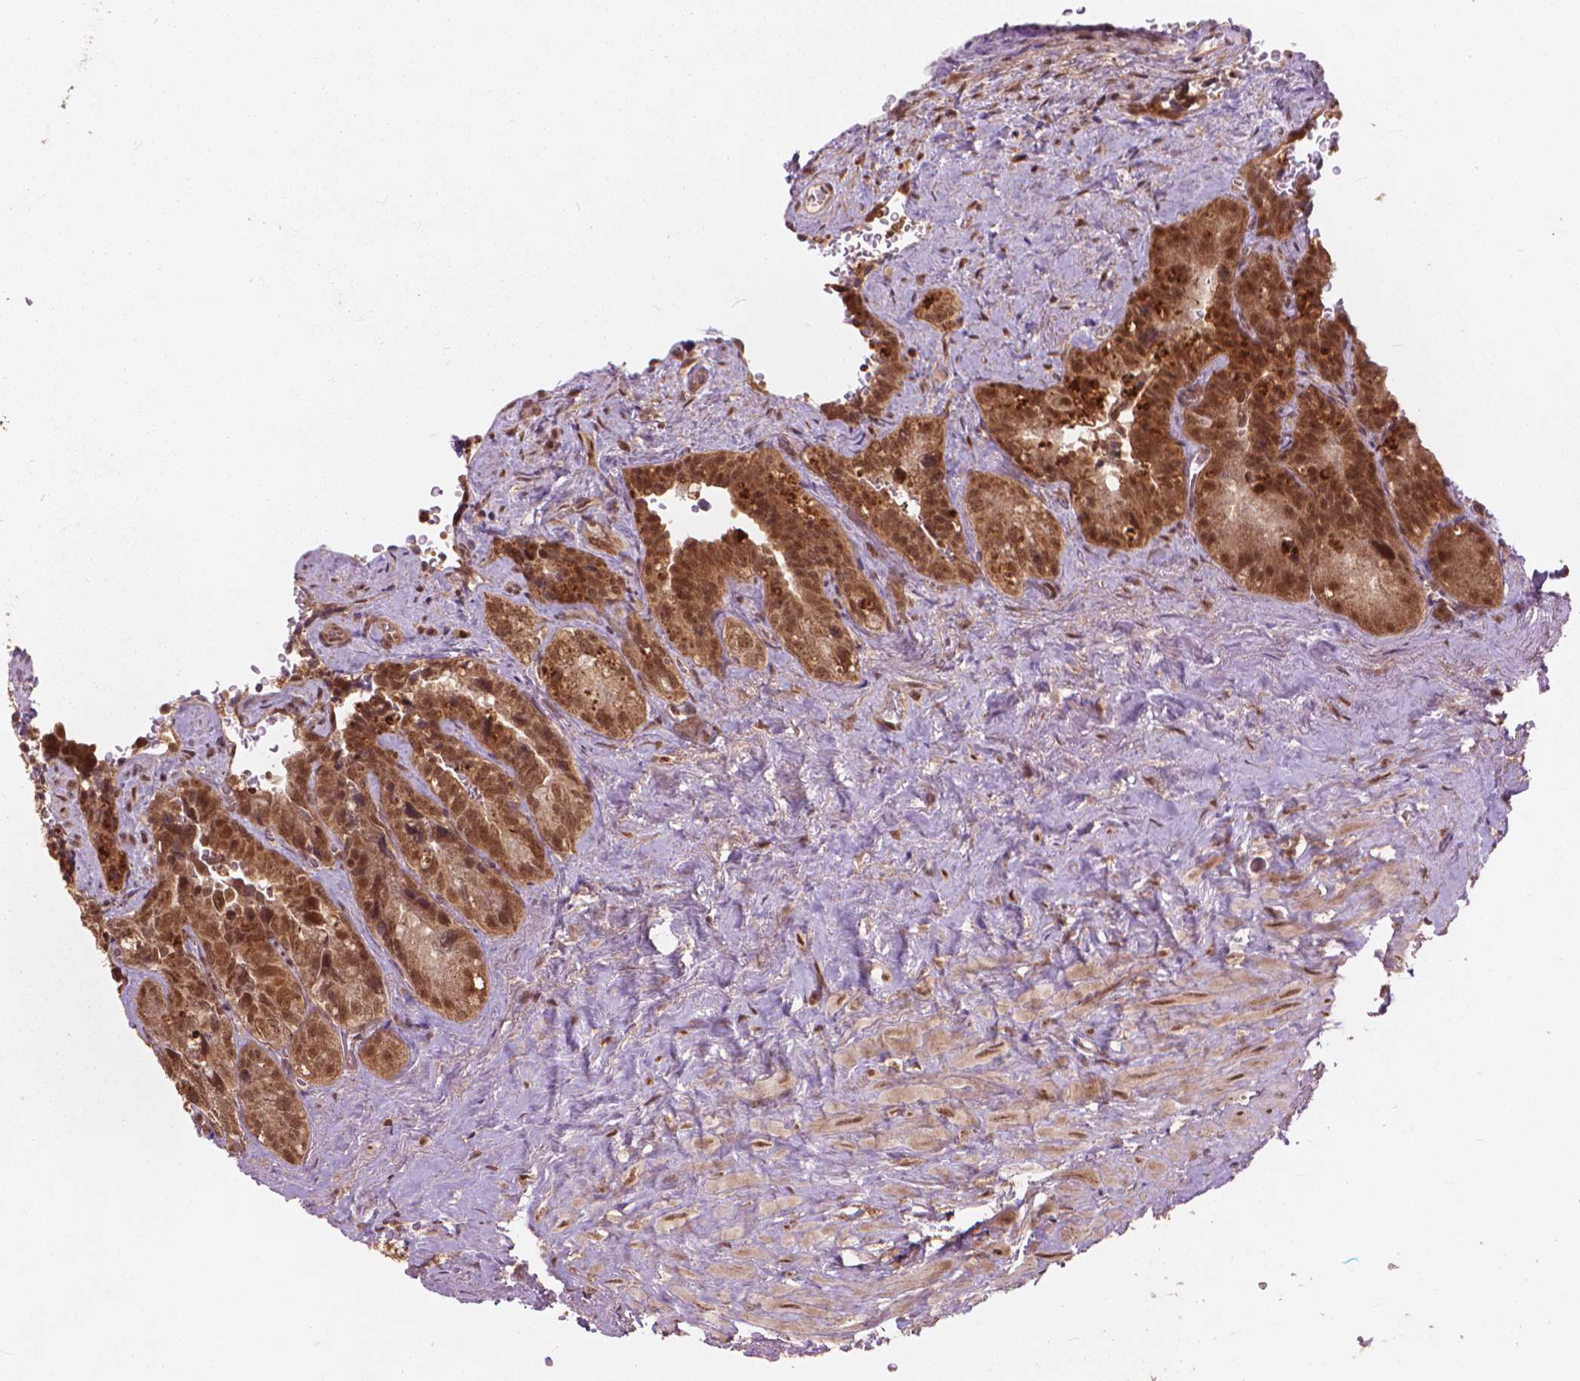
{"staining": {"intensity": "moderate", "quantity": ">75%", "location": "cytoplasmic/membranous,nuclear"}, "tissue": "seminal vesicle", "cell_type": "Glandular cells", "image_type": "normal", "snomed": [{"axis": "morphology", "description": "Normal tissue, NOS"}, {"axis": "topography", "description": "Seminal veicle"}], "caption": "Unremarkable seminal vesicle demonstrates moderate cytoplasmic/membranous,nuclear positivity in approximately >75% of glandular cells, visualized by immunohistochemistry.", "gene": "SSU72", "patient": {"sex": "male", "age": 69}}